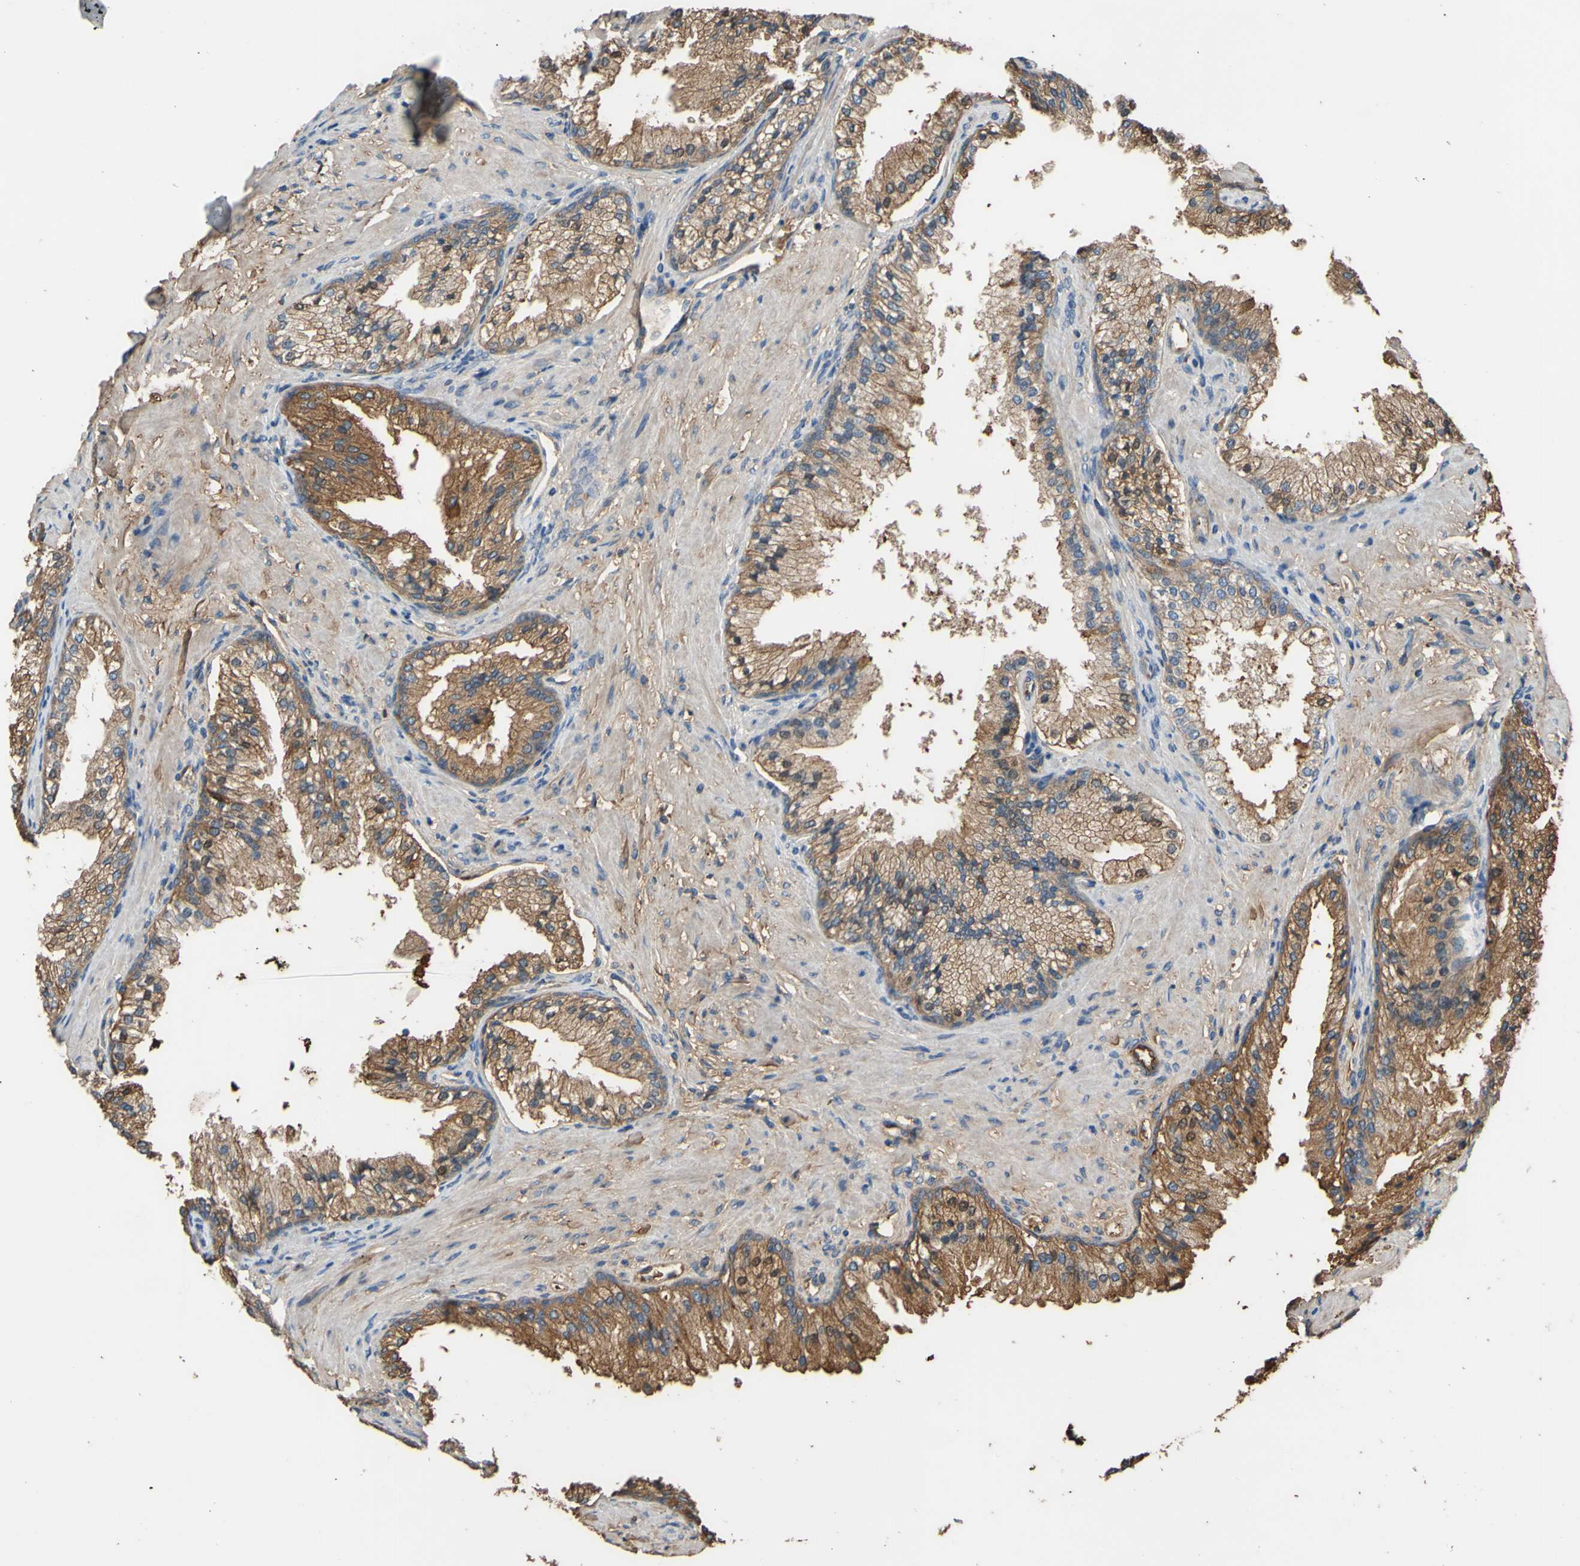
{"staining": {"intensity": "moderate", "quantity": "25%-75%", "location": "cytoplasmic/membranous"}, "tissue": "prostate cancer", "cell_type": "Tumor cells", "image_type": "cancer", "snomed": [{"axis": "morphology", "description": "Adenocarcinoma, High grade"}, {"axis": "topography", "description": "Prostate"}], "caption": "High-grade adenocarcinoma (prostate) stained with a protein marker reveals moderate staining in tumor cells.", "gene": "PTGDS", "patient": {"sex": "male", "age": 58}}